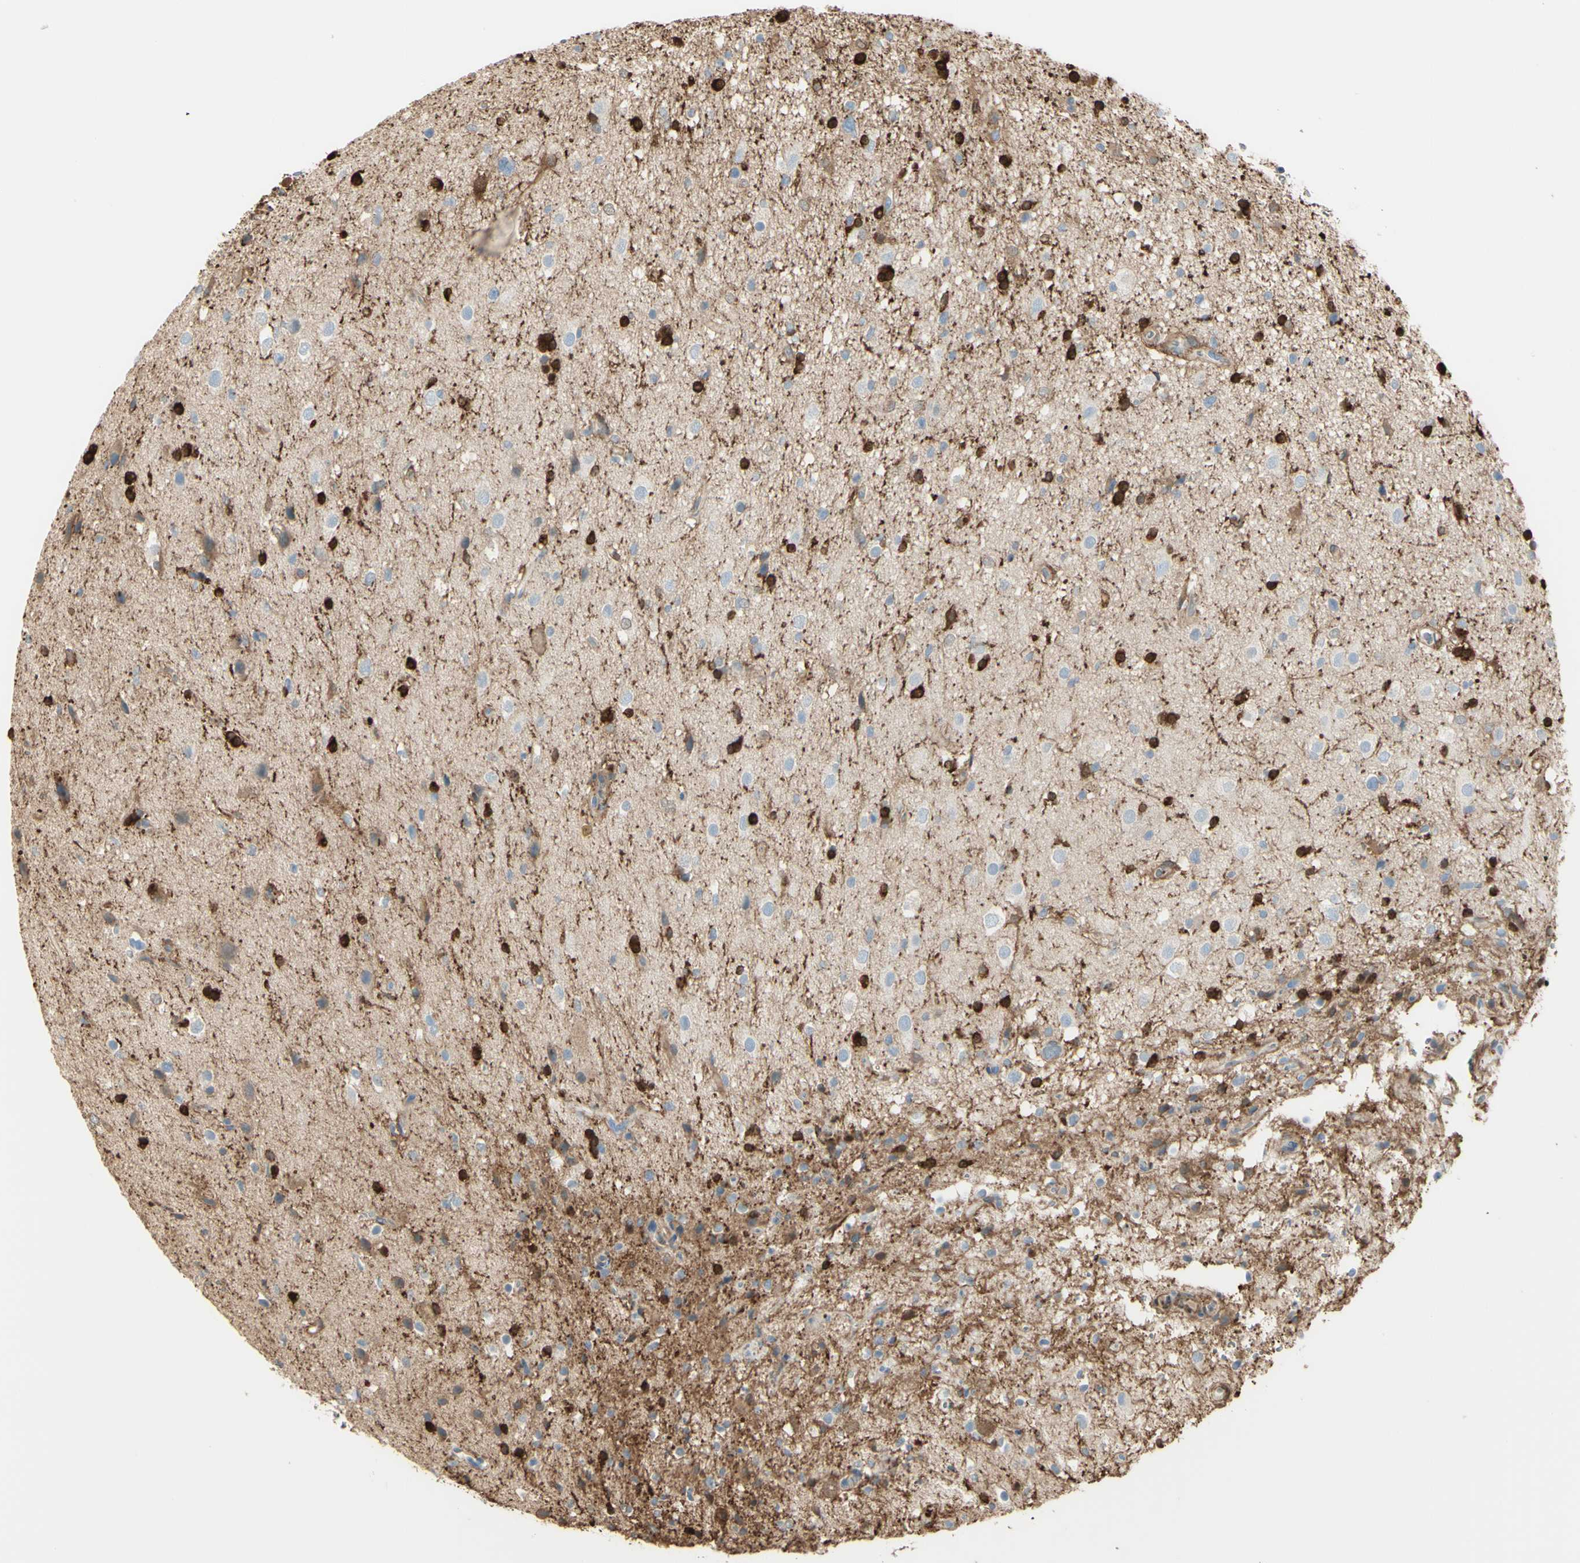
{"staining": {"intensity": "negative", "quantity": "none", "location": "none"}, "tissue": "glioma", "cell_type": "Tumor cells", "image_type": "cancer", "snomed": [{"axis": "morphology", "description": "Glioma, malignant, High grade"}, {"axis": "topography", "description": "Brain"}], "caption": "There is no significant staining in tumor cells of glioma. (Brightfield microscopy of DAB (3,3'-diaminobenzidine) IHC at high magnification).", "gene": "GSN", "patient": {"sex": "male", "age": 33}}